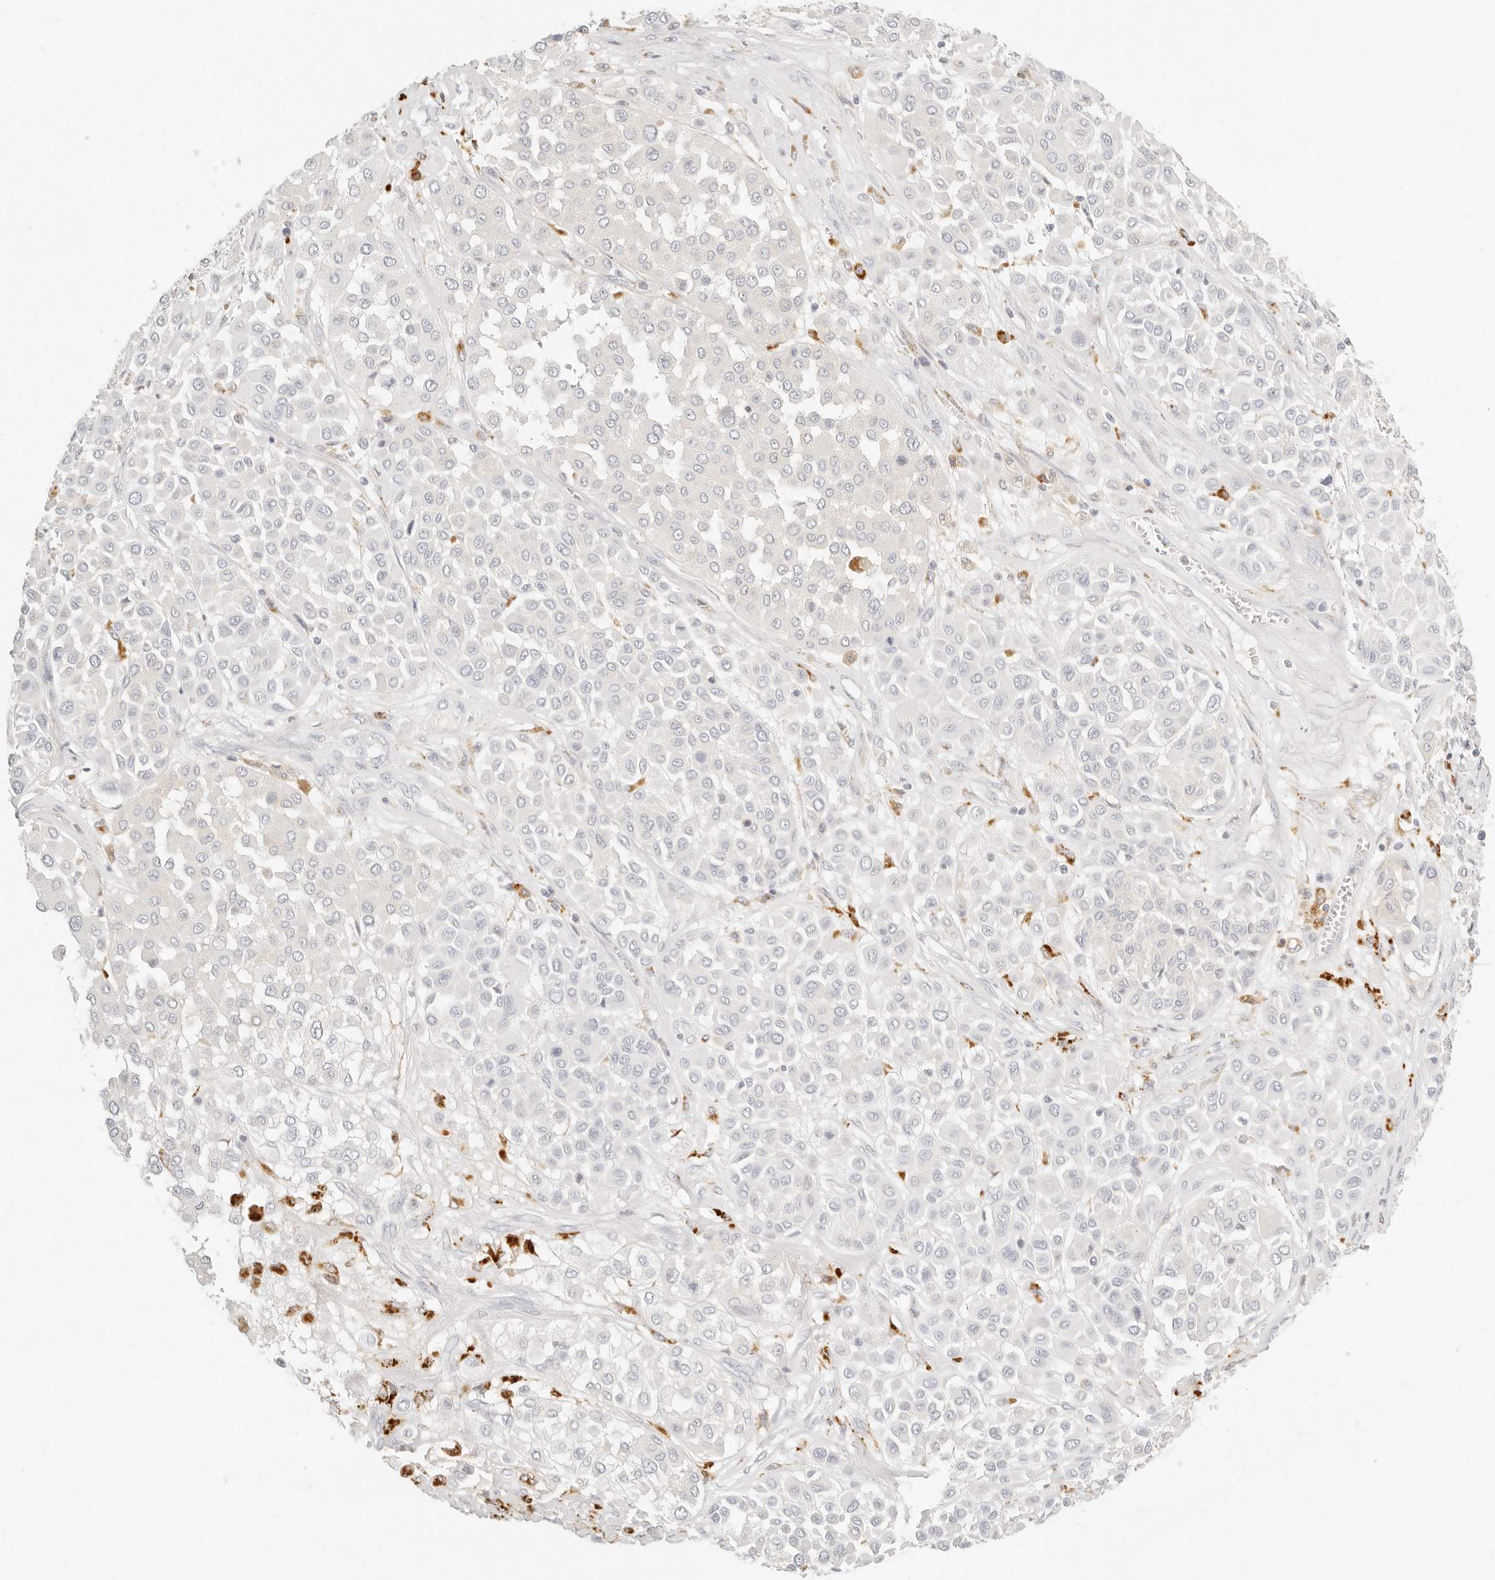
{"staining": {"intensity": "negative", "quantity": "none", "location": "none"}, "tissue": "melanoma", "cell_type": "Tumor cells", "image_type": "cancer", "snomed": [{"axis": "morphology", "description": "Malignant melanoma, Metastatic site"}, {"axis": "topography", "description": "Soft tissue"}], "caption": "Histopathology image shows no significant protein expression in tumor cells of malignant melanoma (metastatic site).", "gene": "RNASET2", "patient": {"sex": "male", "age": 41}}